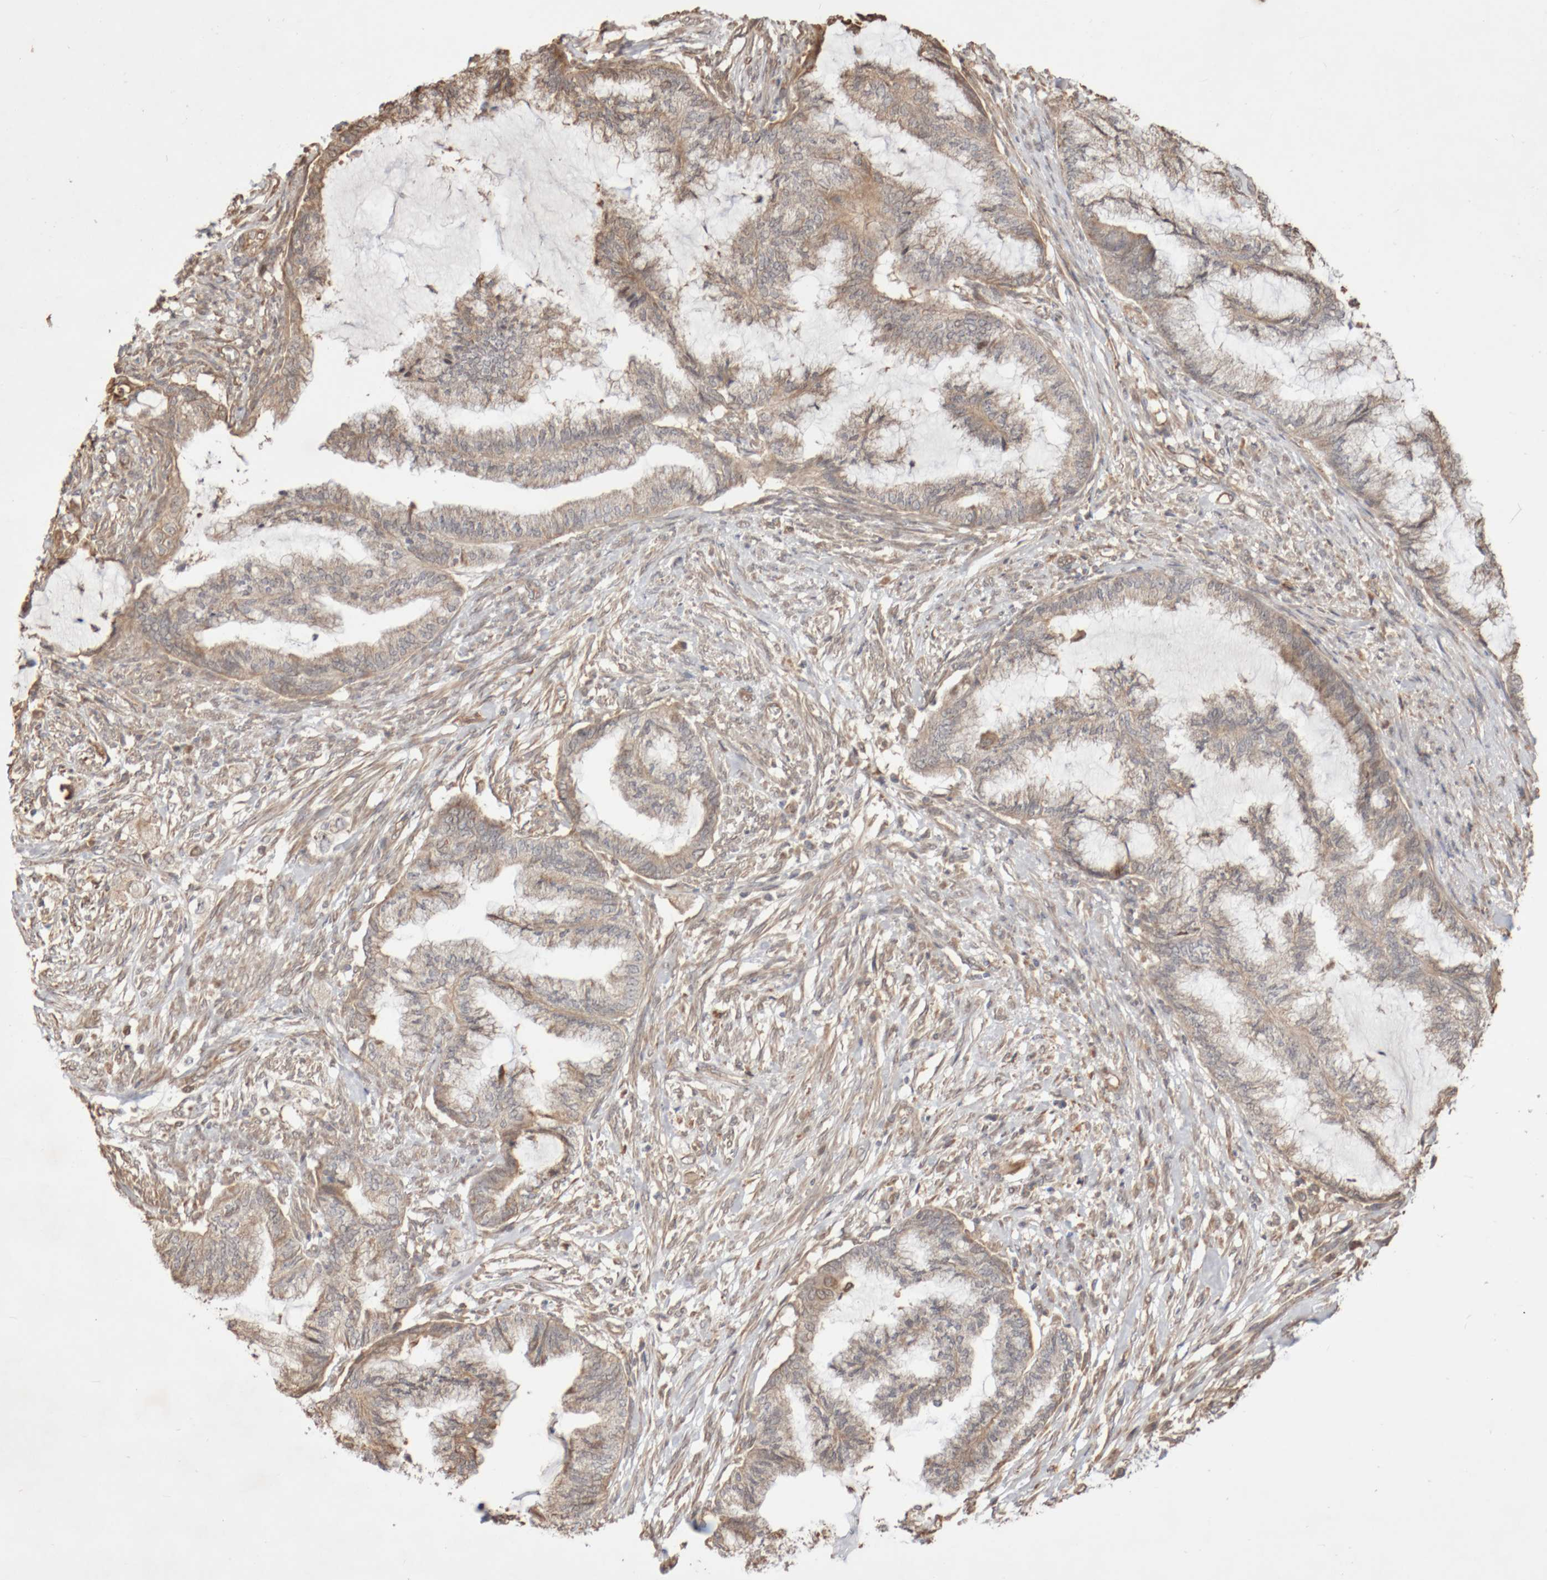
{"staining": {"intensity": "weak", "quantity": "25%-75%", "location": "cytoplasmic/membranous"}, "tissue": "endometrial cancer", "cell_type": "Tumor cells", "image_type": "cancer", "snomed": [{"axis": "morphology", "description": "Adenocarcinoma, NOS"}, {"axis": "topography", "description": "Endometrium"}], "caption": "Protein staining of endometrial cancer tissue exhibits weak cytoplasmic/membranous staining in about 25%-75% of tumor cells. (DAB = brown stain, brightfield microscopy at high magnification).", "gene": "DPH7", "patient": {"sex": "female", "age": 86}}